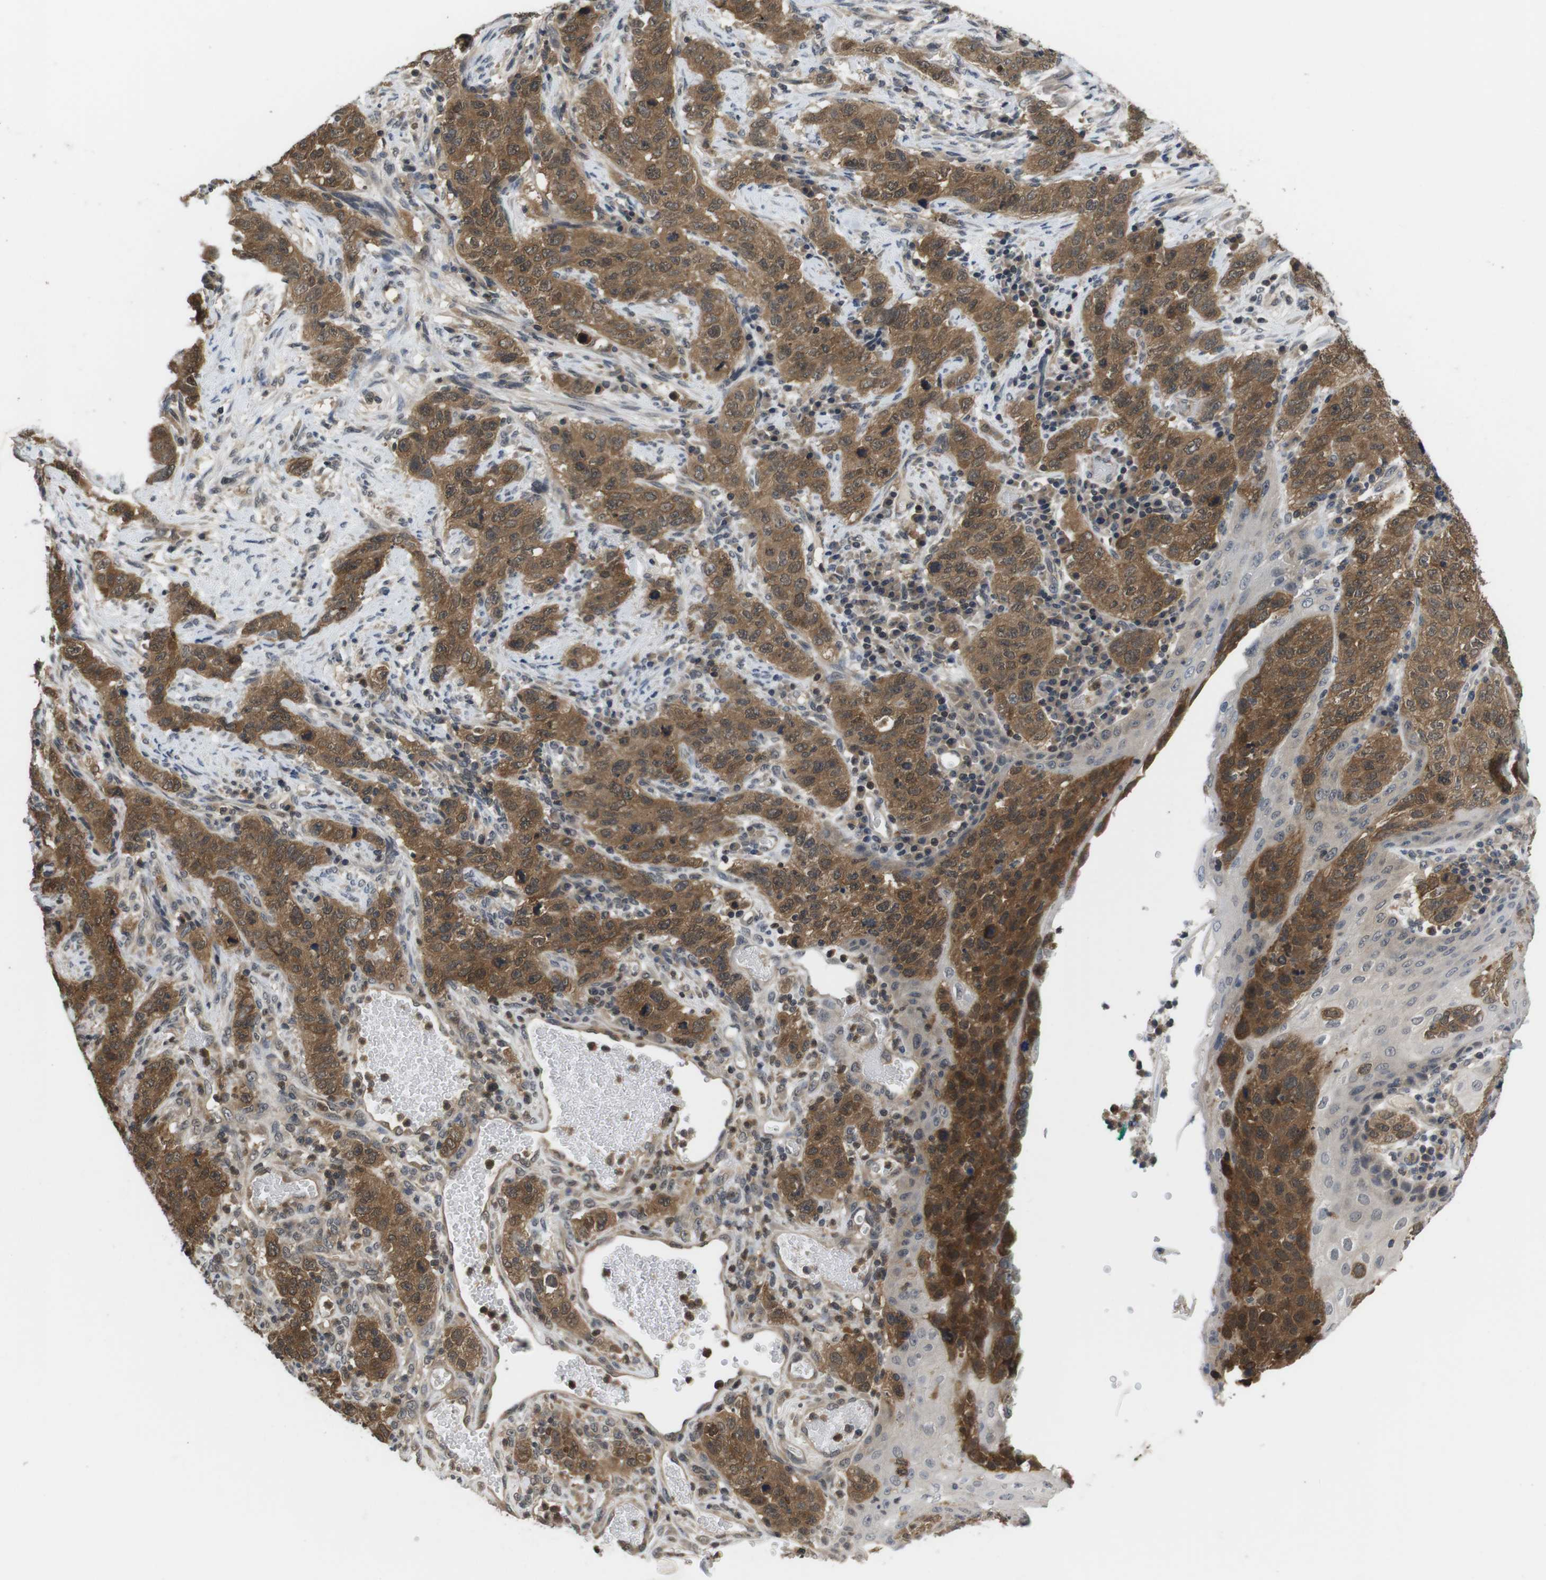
{"staining": {"intensity": "moderate", "quantity": ">75%", "location": "cytoplasmic/membranous"}, "tissue": "stomach cancer", "cell_type": "Tumor cells", "image_type": "cancer", "snomed": [{"axis": "morphology", "description": "Adenocarcinoma, NOS"}, {"axis": "topography", "description": "Stomach"}], "caption": "This photomicrograph reveals IHC staining of adenocarcinoma (stomach), with medium moderate cytoplasmic/membranous expression in approximately >75% of tumor cells.", "gene": "FADD", "patient": {"sex": "male", "age": 48}}